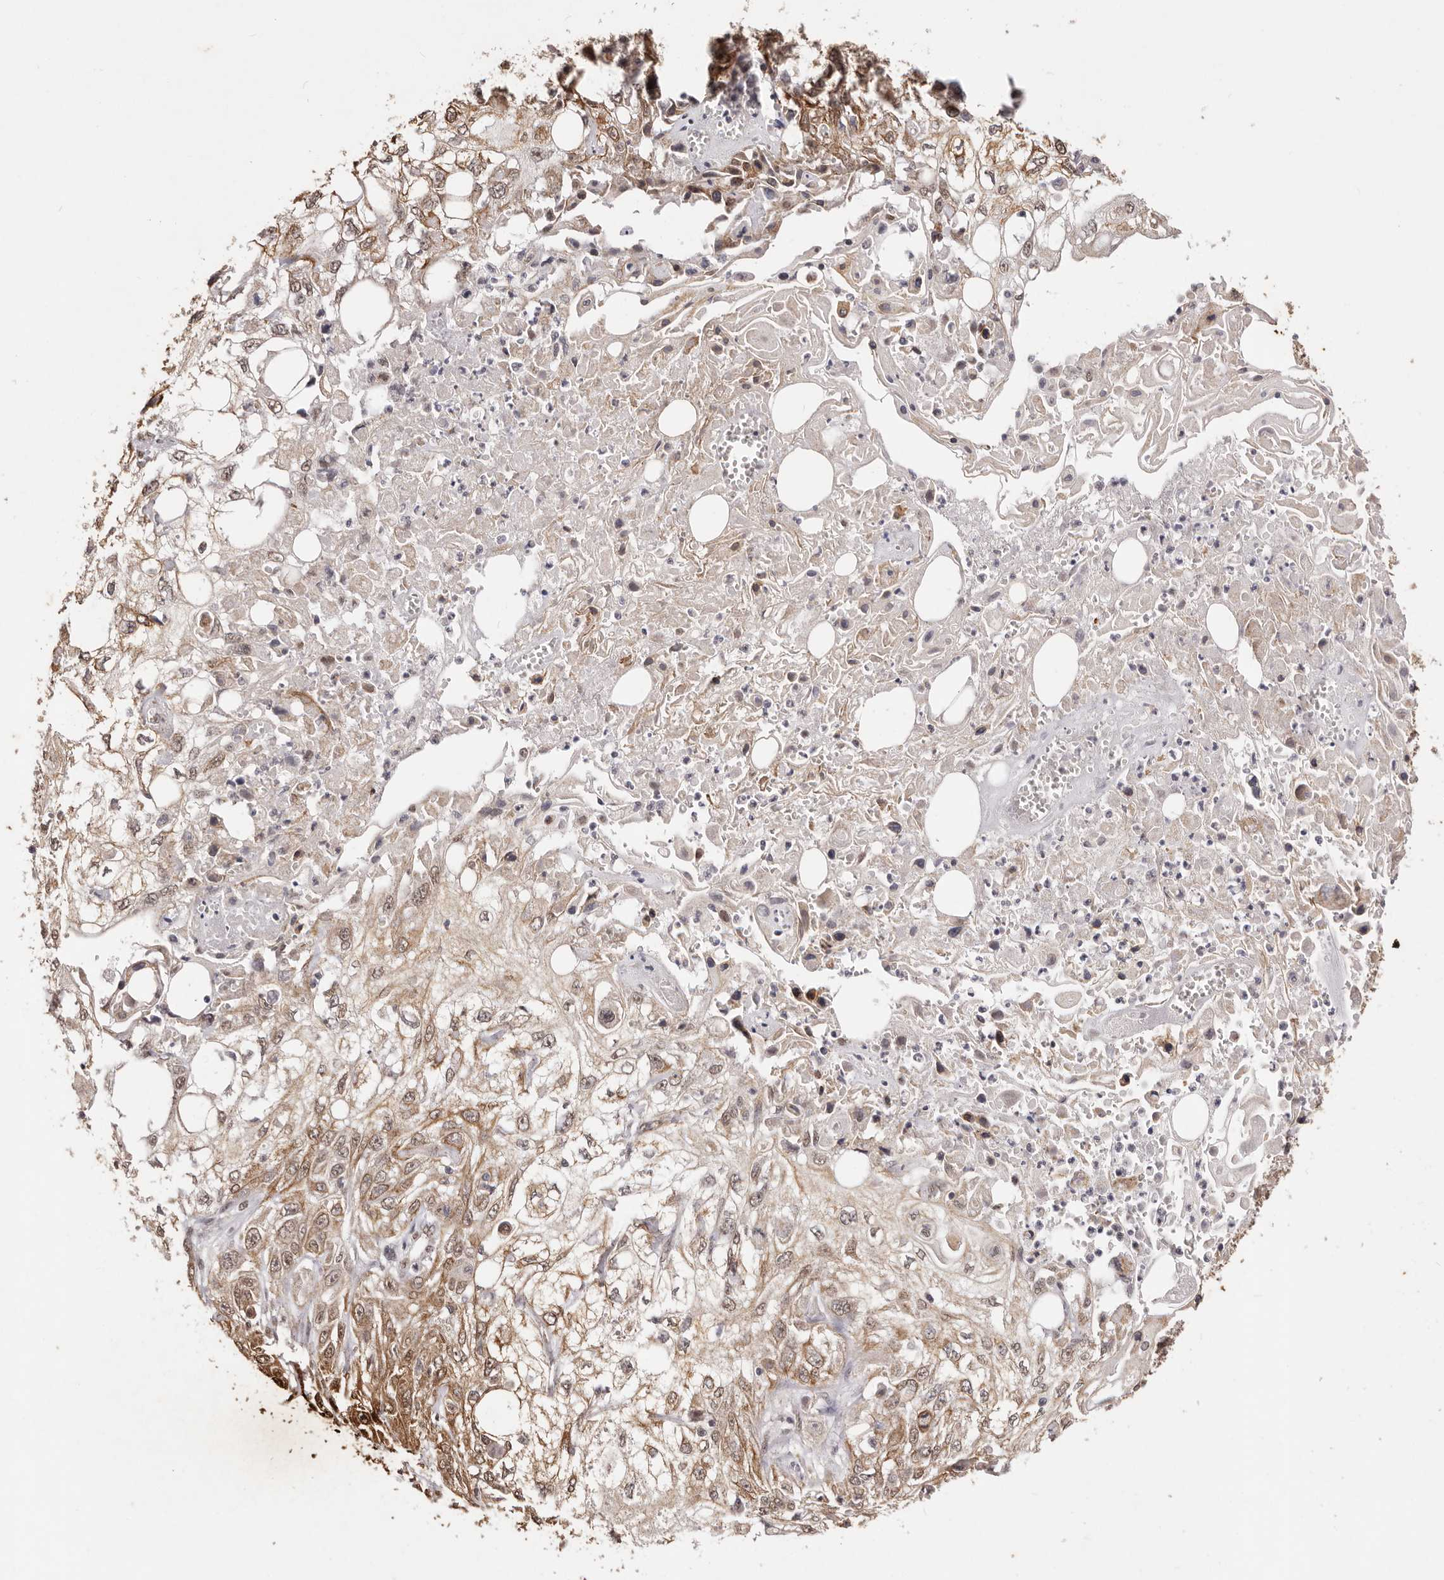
{"staining": {"intensity": "moderate", "quantity": ">75%", "location": "cytoplasmic/membranous"}, "tissue": "skin cancer", "cell_type": "Tumor cells", "image_type": "cancer", "snomed": [{"axis": "morphology", "description": "Squamous cell carcinoma, NOS"}, {"axis": "topography", "description": "Skin"}], "caption": "Protein analysis of skin squamous cell carcinoma tissue displays moderate cytoplasmic/membranous positivity in approximately >75% of tumor cells.", "gene": "RPS6KA5", "patient": {"sex": "male", "age": 75}}